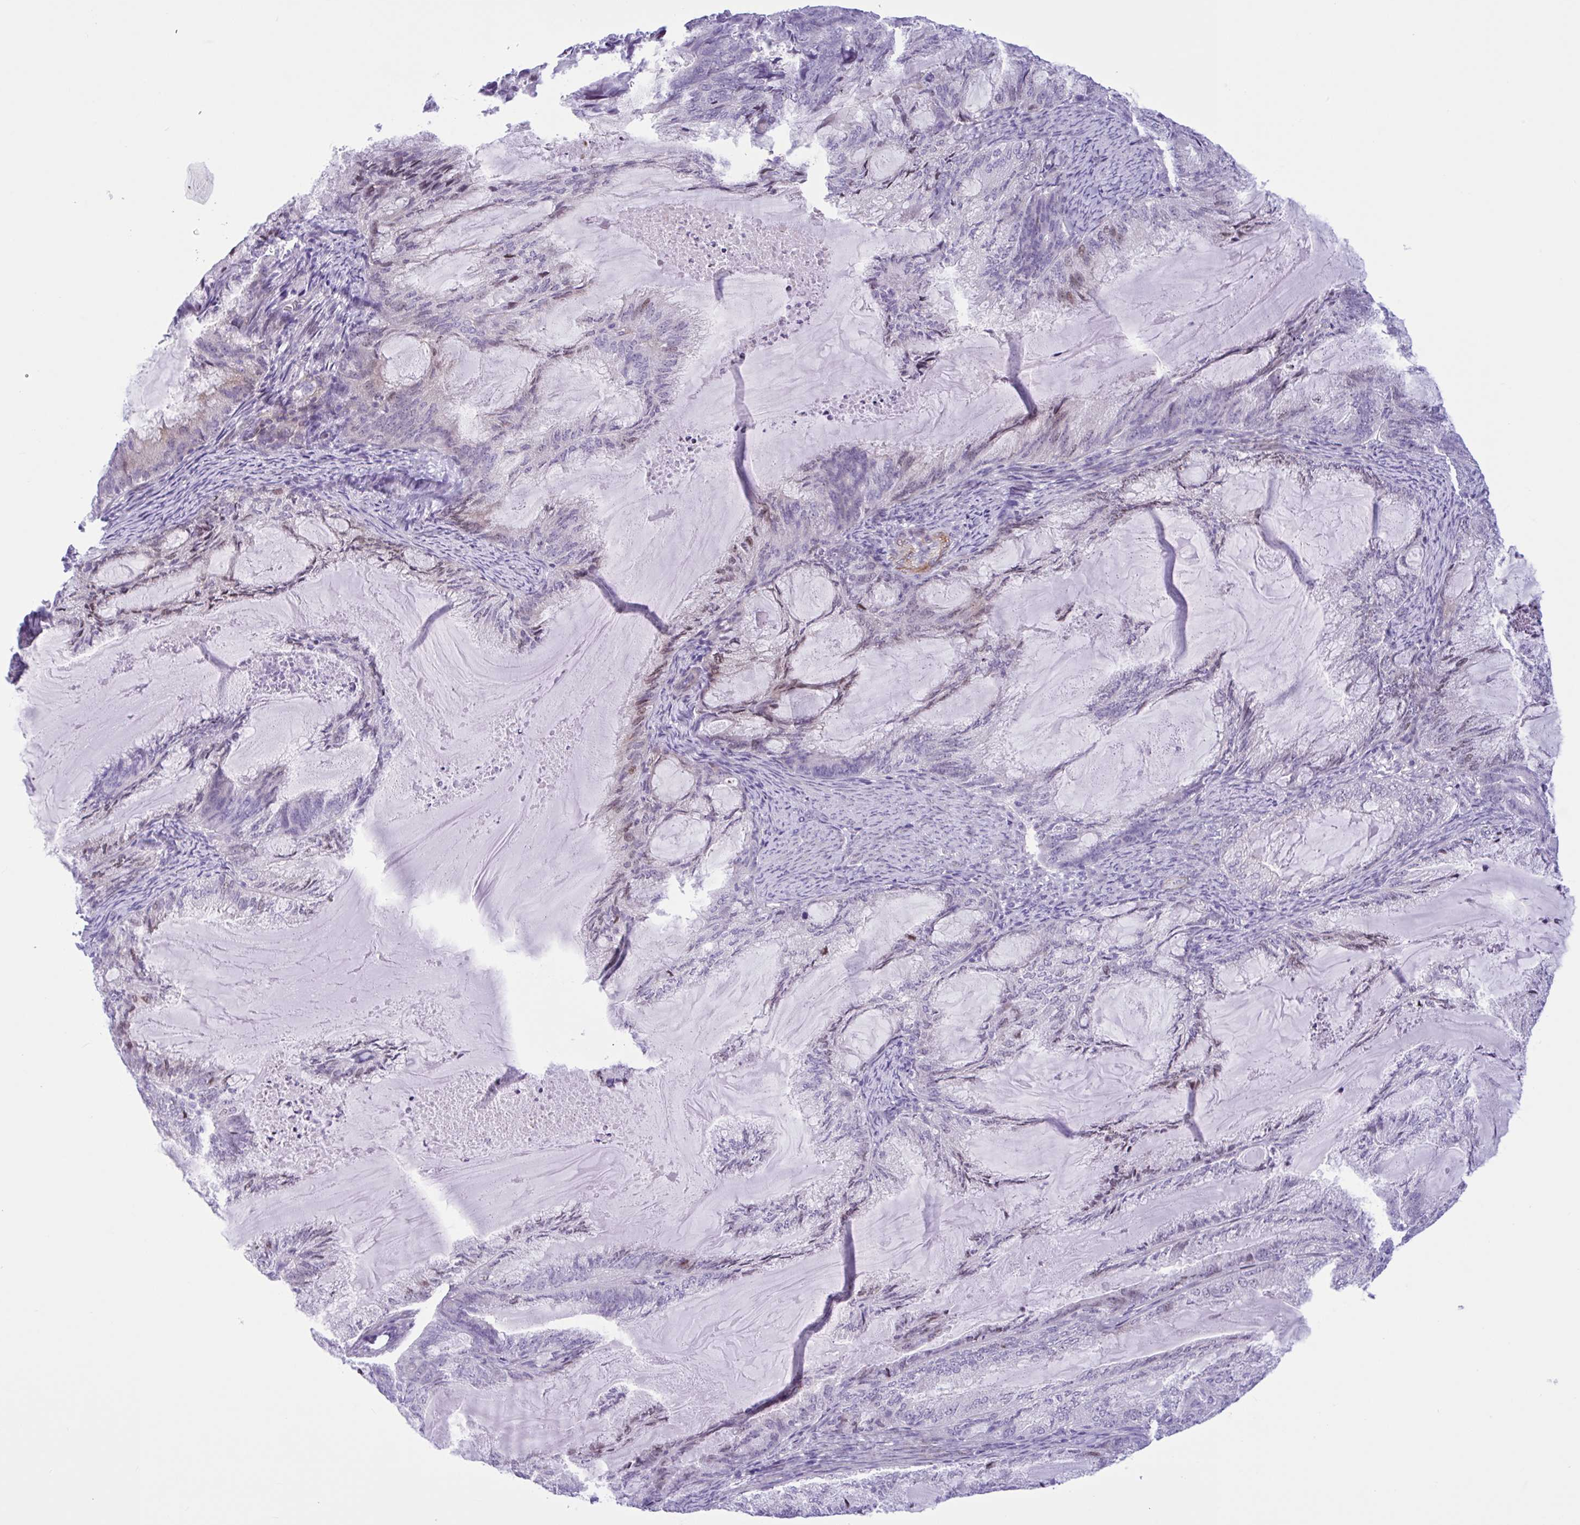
{"staining": {"intensity": "weak", "quantity": "<25%", "location": "nuclear"}, "tissue": "endometrial cancer", "cell_type": "Tumor cells", "image_type": "cancer", "snomed": [{"axis": "morphology", "description": "Adenocarcinoma, NOS"}, {"axis": "topography", "description": "Endometrium"}], "caption": "High power microscopy photomicrograph of an IHC photomicrograph of endometrial cancer (adenocarcinoma), revealing no significant staining in tumor cells. The staining was performed using DAB (3,3'-diaminobenzidine) to visualize the protein expression in brown, while the nuclei were stained in blue with hematoxylin (Magnification: 20x).", "gene": "AHCYL2", "patient": {"sex": "female", "age": 86}}